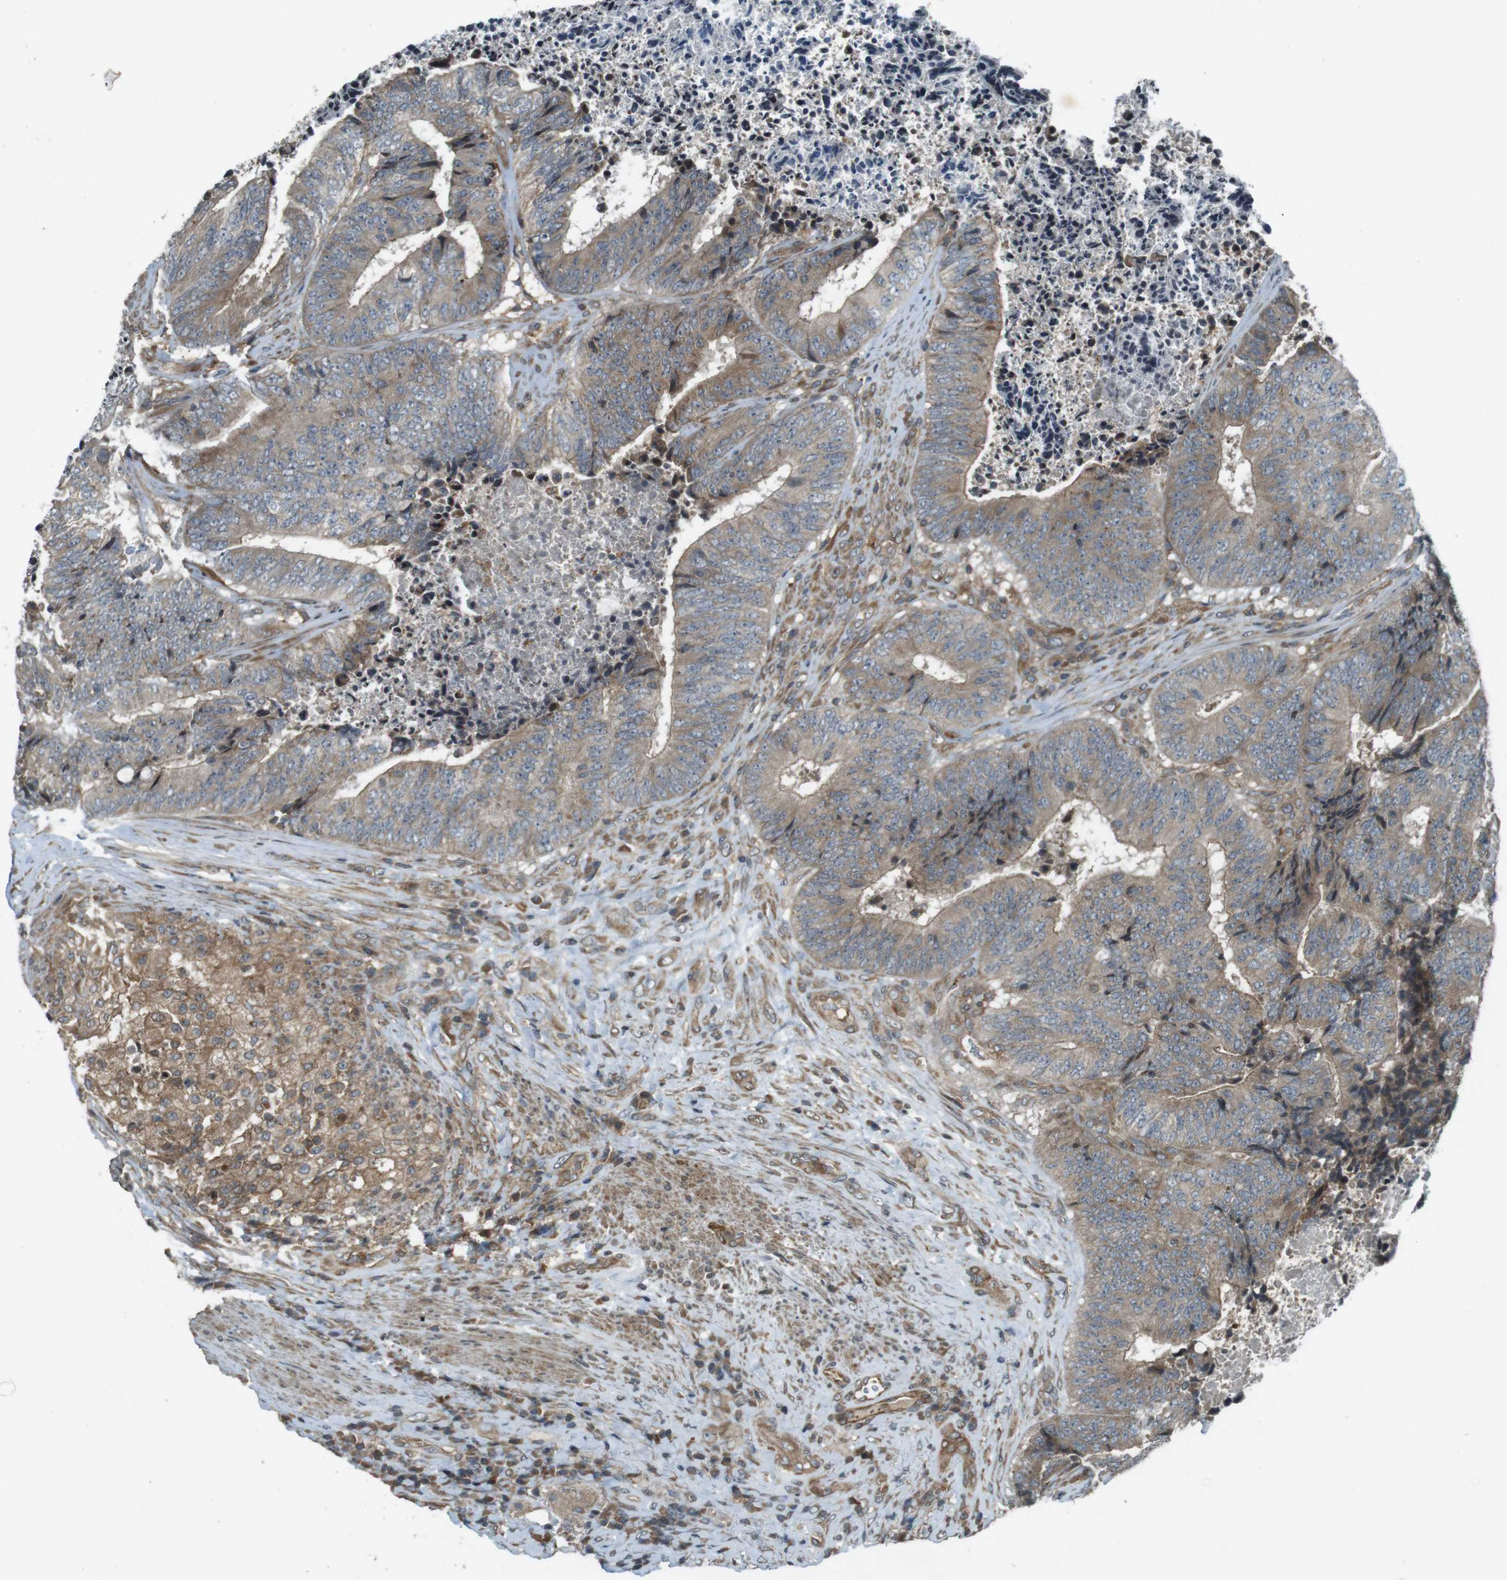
{"staining": {"intensity": "moderate", "quantity": ">75%", "location": "cytoplasmic/membranous"}, "tissue": "colorectal cancer", "cell_type": "Tumor cells", "image_type": "cancer", "snomed": [{"axis": "morphology", "description": "Adenocarcinoma, NOS"}, {"axis": "topography", "description": "Rectum"}], "caption": "This photomicrograph demonstrates colorectal cancer stained with IHC to label a protein in brown. The cytoplasmic/membranous of tumor cells show moderate positivity for the protein. Nuclei are counter-stained blue.", "gene": "ZYX", "patient": {"sex": "male", "age": 72}}